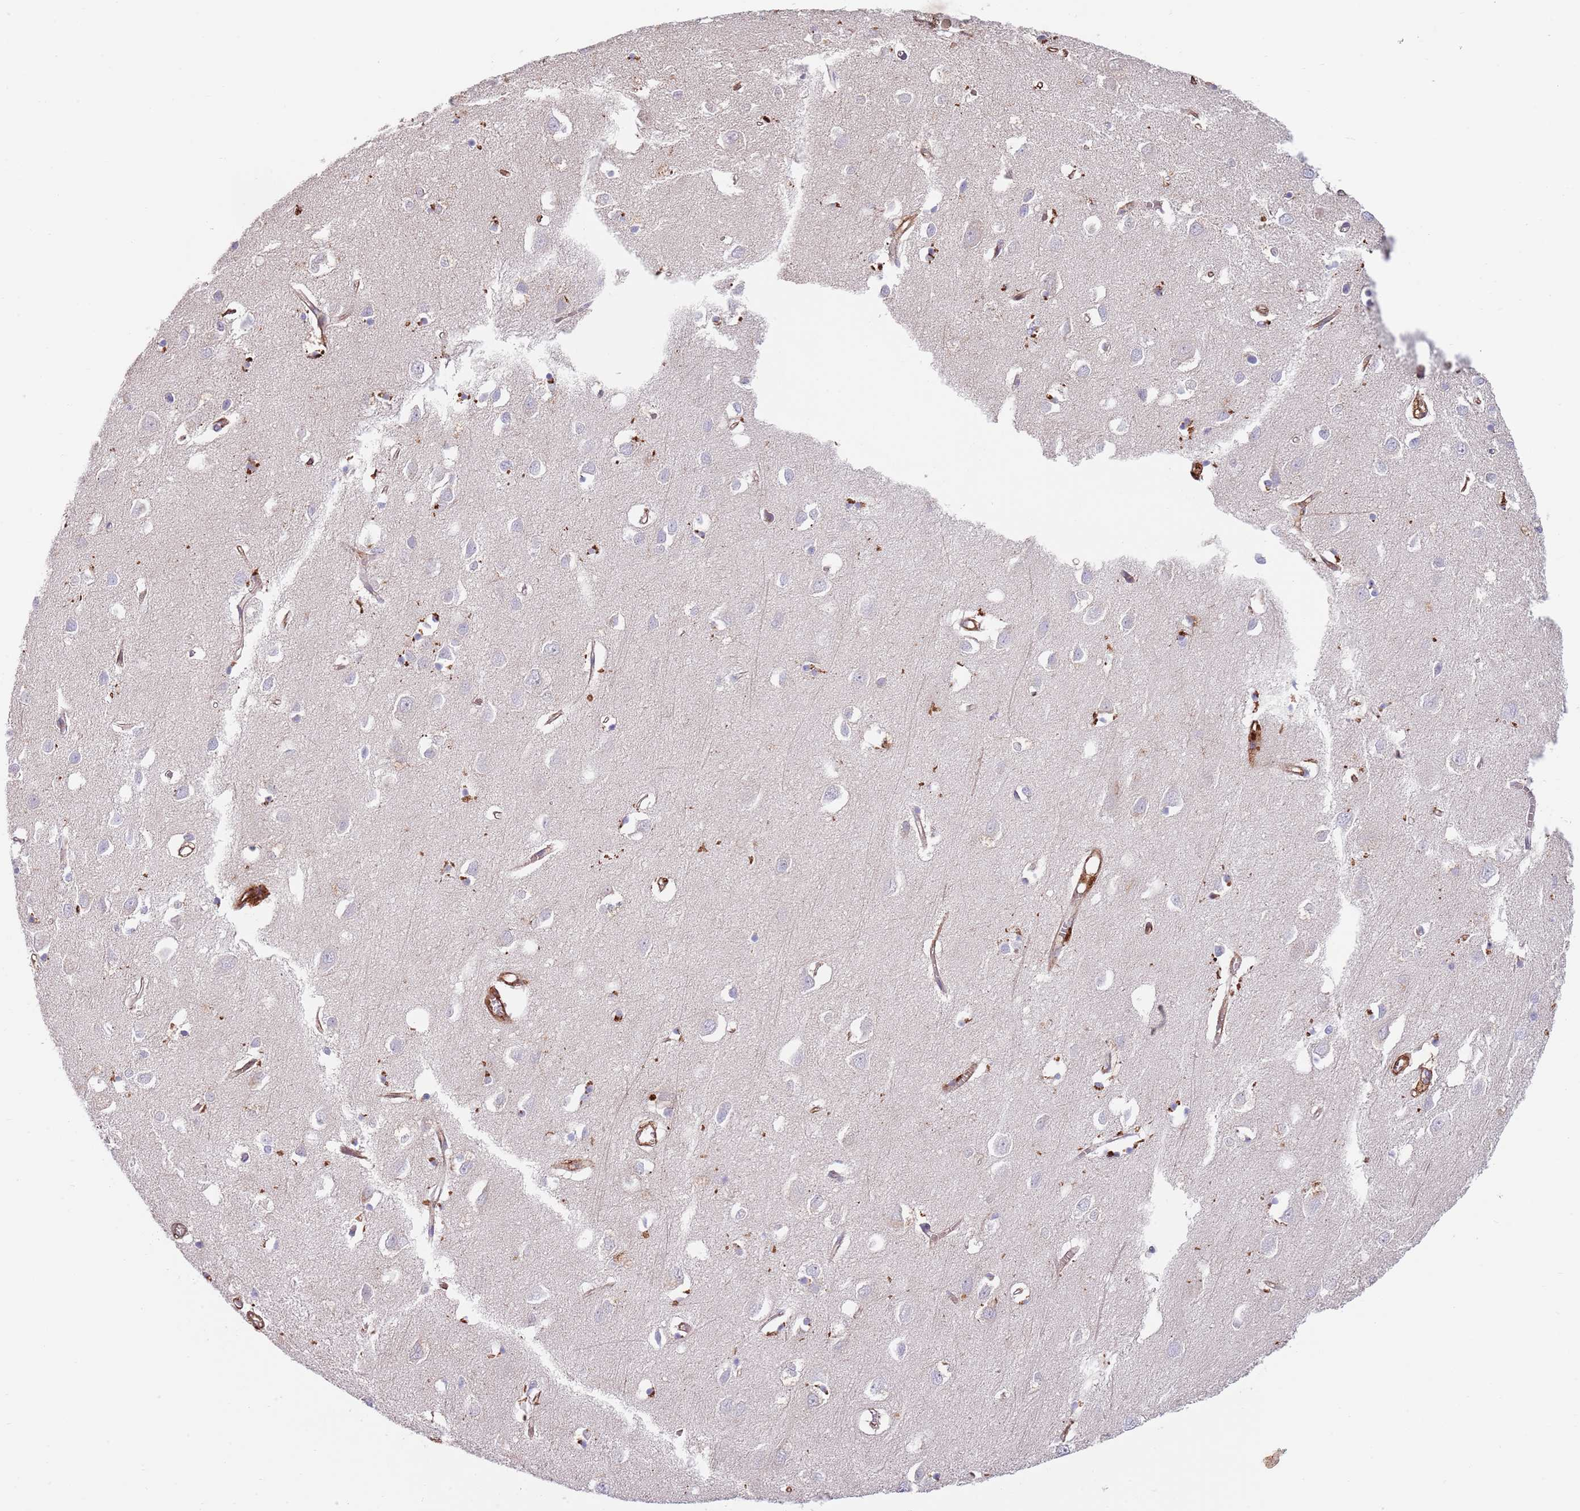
{"staining": {"intensity": "moderate", "quantity": "25%-75%", "location": "cytoplasmic/membranous"}, "tissue": "cerebral cortex", "cell_type": "Endothelial cells", "image_type": "normal", "snomed": [{"axis": "morphology", "description": "Normal tissue, NOS"}, {"axis": "topography", "description": "Cerebral cortex"}], "caption": "Protein staining displays moderate cytoplasmic/membranous staining in approximately 25%-75% of endothelial cells in unremarkable cerebral cortex. The staining was performed using DAB, with brown indicating positive protein expression. Nuclei are stained blue with hematoxylin.", "gene": "BPNT1", "patient": {"sex": "female", "age": 64}}